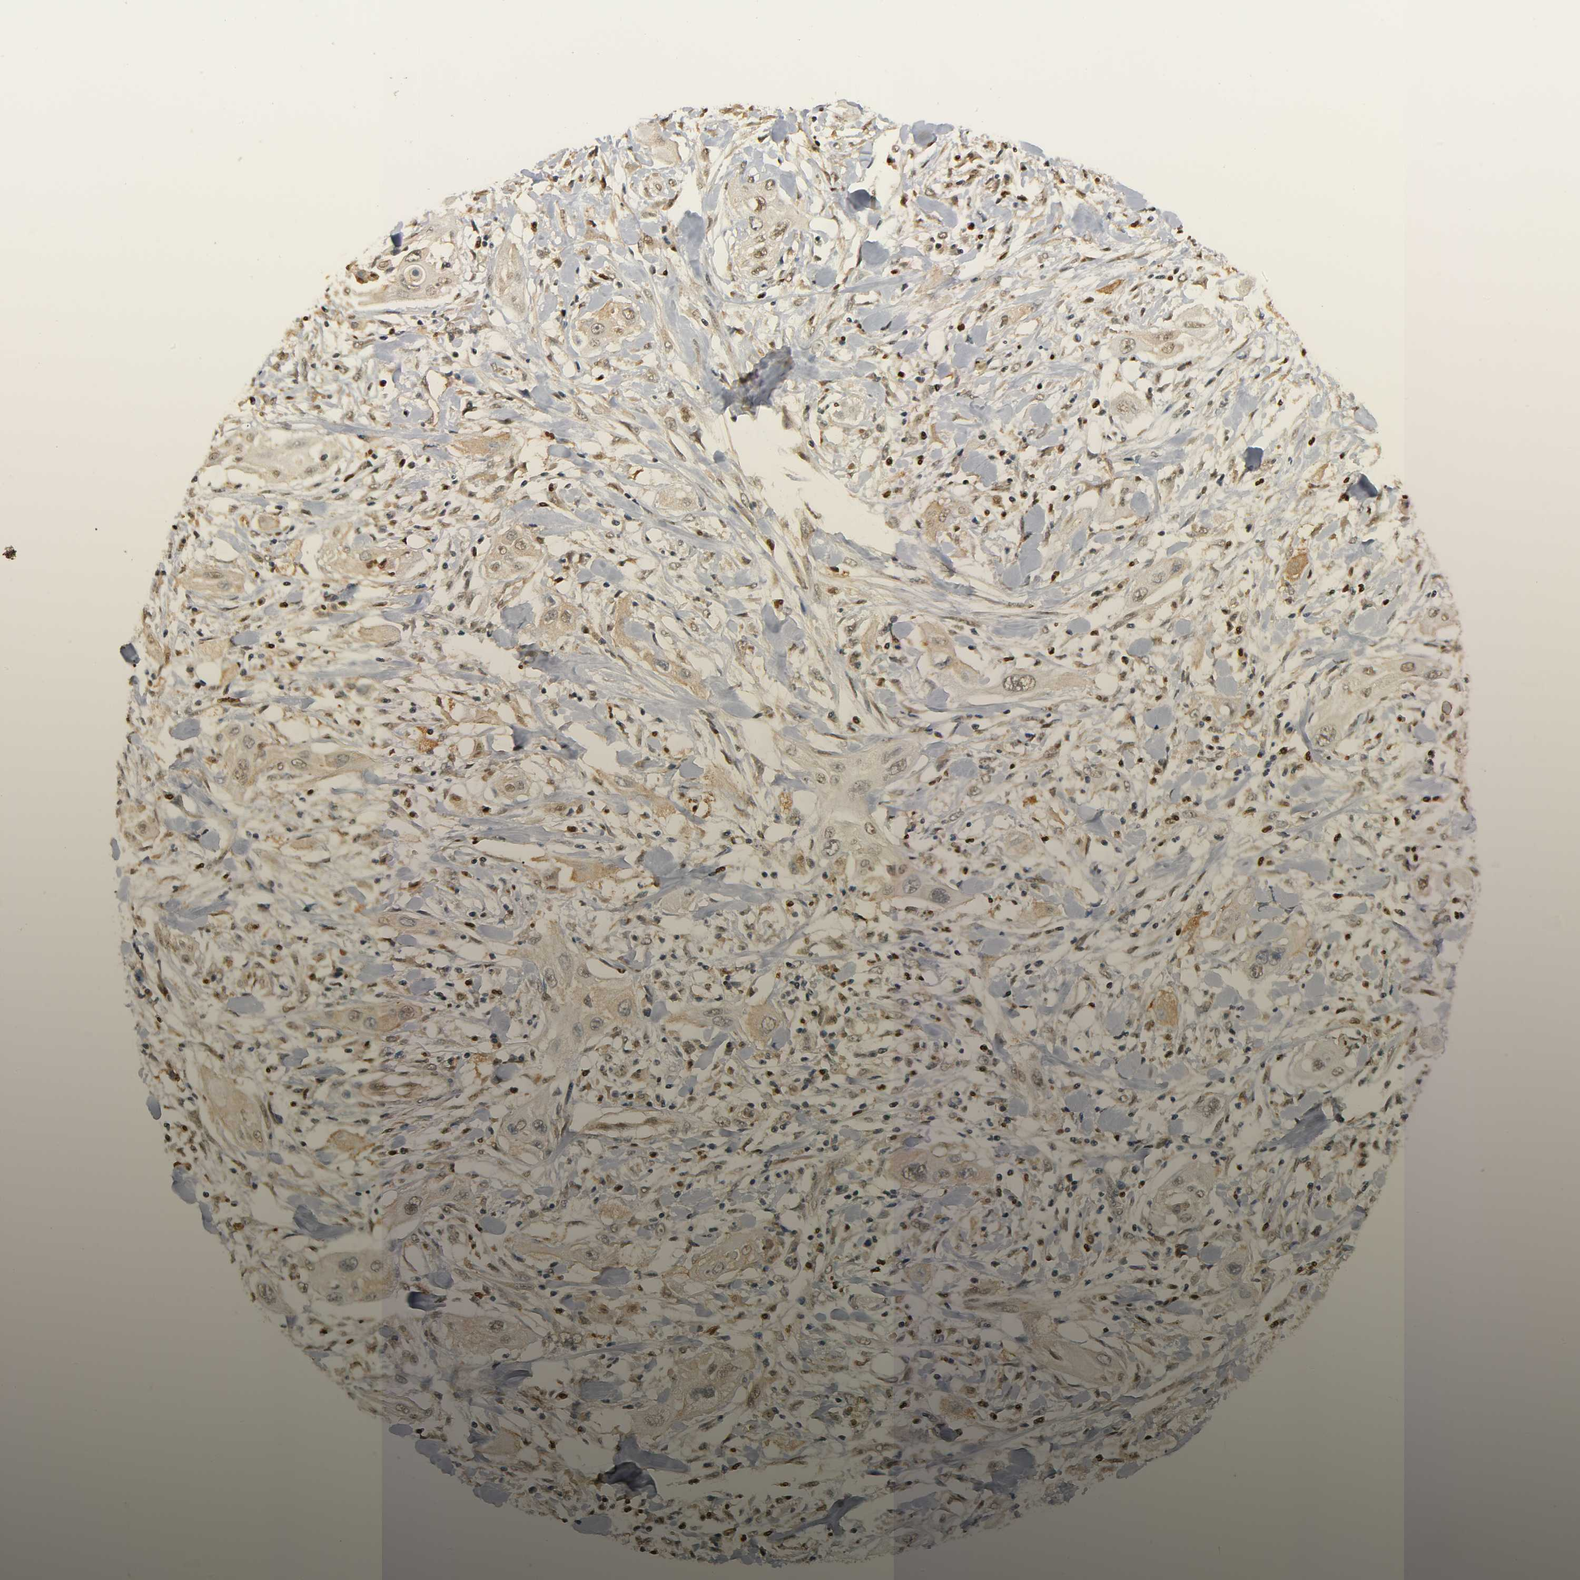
{"staining": {"intensity": "moderate", "quantity": ">75%", "location": "cytoplasmic/membranous,nuclear"}, "tissue": "lung cancer", "cell_type": "Tumor cells", "image_type": "cancer", "snomed": [{"axis": "morphology", "description": "Squamous cell carcinoma, NOS"}, {"axis": "topography", "description": "Lung"}], "caption": "Moderate cytoplasmic/membranous and nuclear protein staining is identified in approximately >75% of tumor cells in lung squamous cell carcinoma.", "gene": "ZFPM2", "patient": {"sex": "female", "age": 47}}